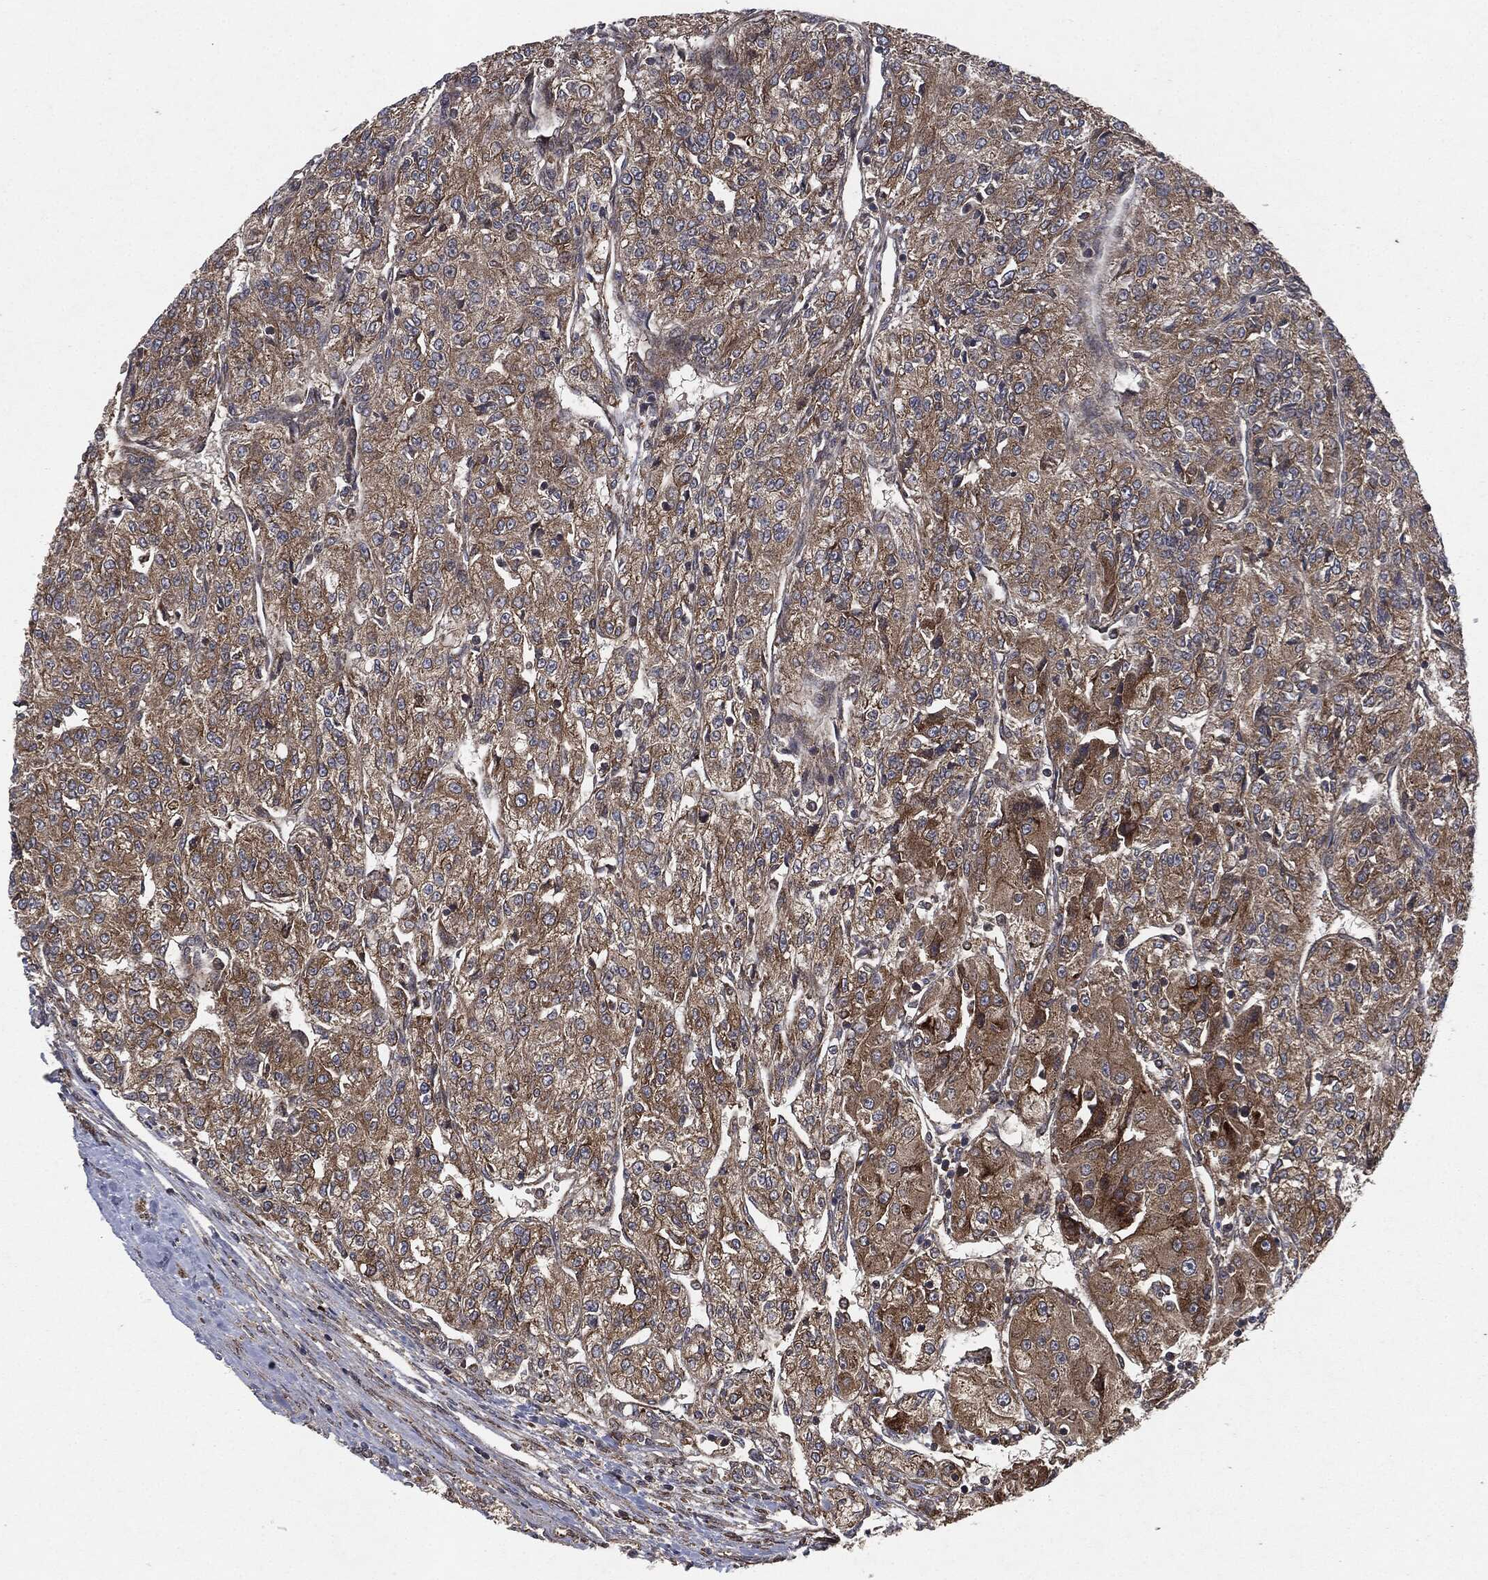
{"staining": {"intensity": "moderate", "quantity": "25%-75%", "location": "cytoplasmic/membranous"}, "tissue": "renal cancer", "cell_type": "Tumor cells", "image_type": "cancer", "snomed": [{"axis": "morphology", "description": "Adenocarcinoma, NOS"}, {"axis": "topography", "description": "Kidney"}], "caption": "DAB immunohistochemical staining of adenocarcinoma (renal) demonstrates moderate cytoplasmic/membranous protein staining in approximately 25%-75% of tumor cells. (Stains: DAB in brown, nuclei in blue, Microscopy: brightfield microscopy at high magnification).", "gene": "RAF1", "patient": {"sex": "female", "age": 63}}